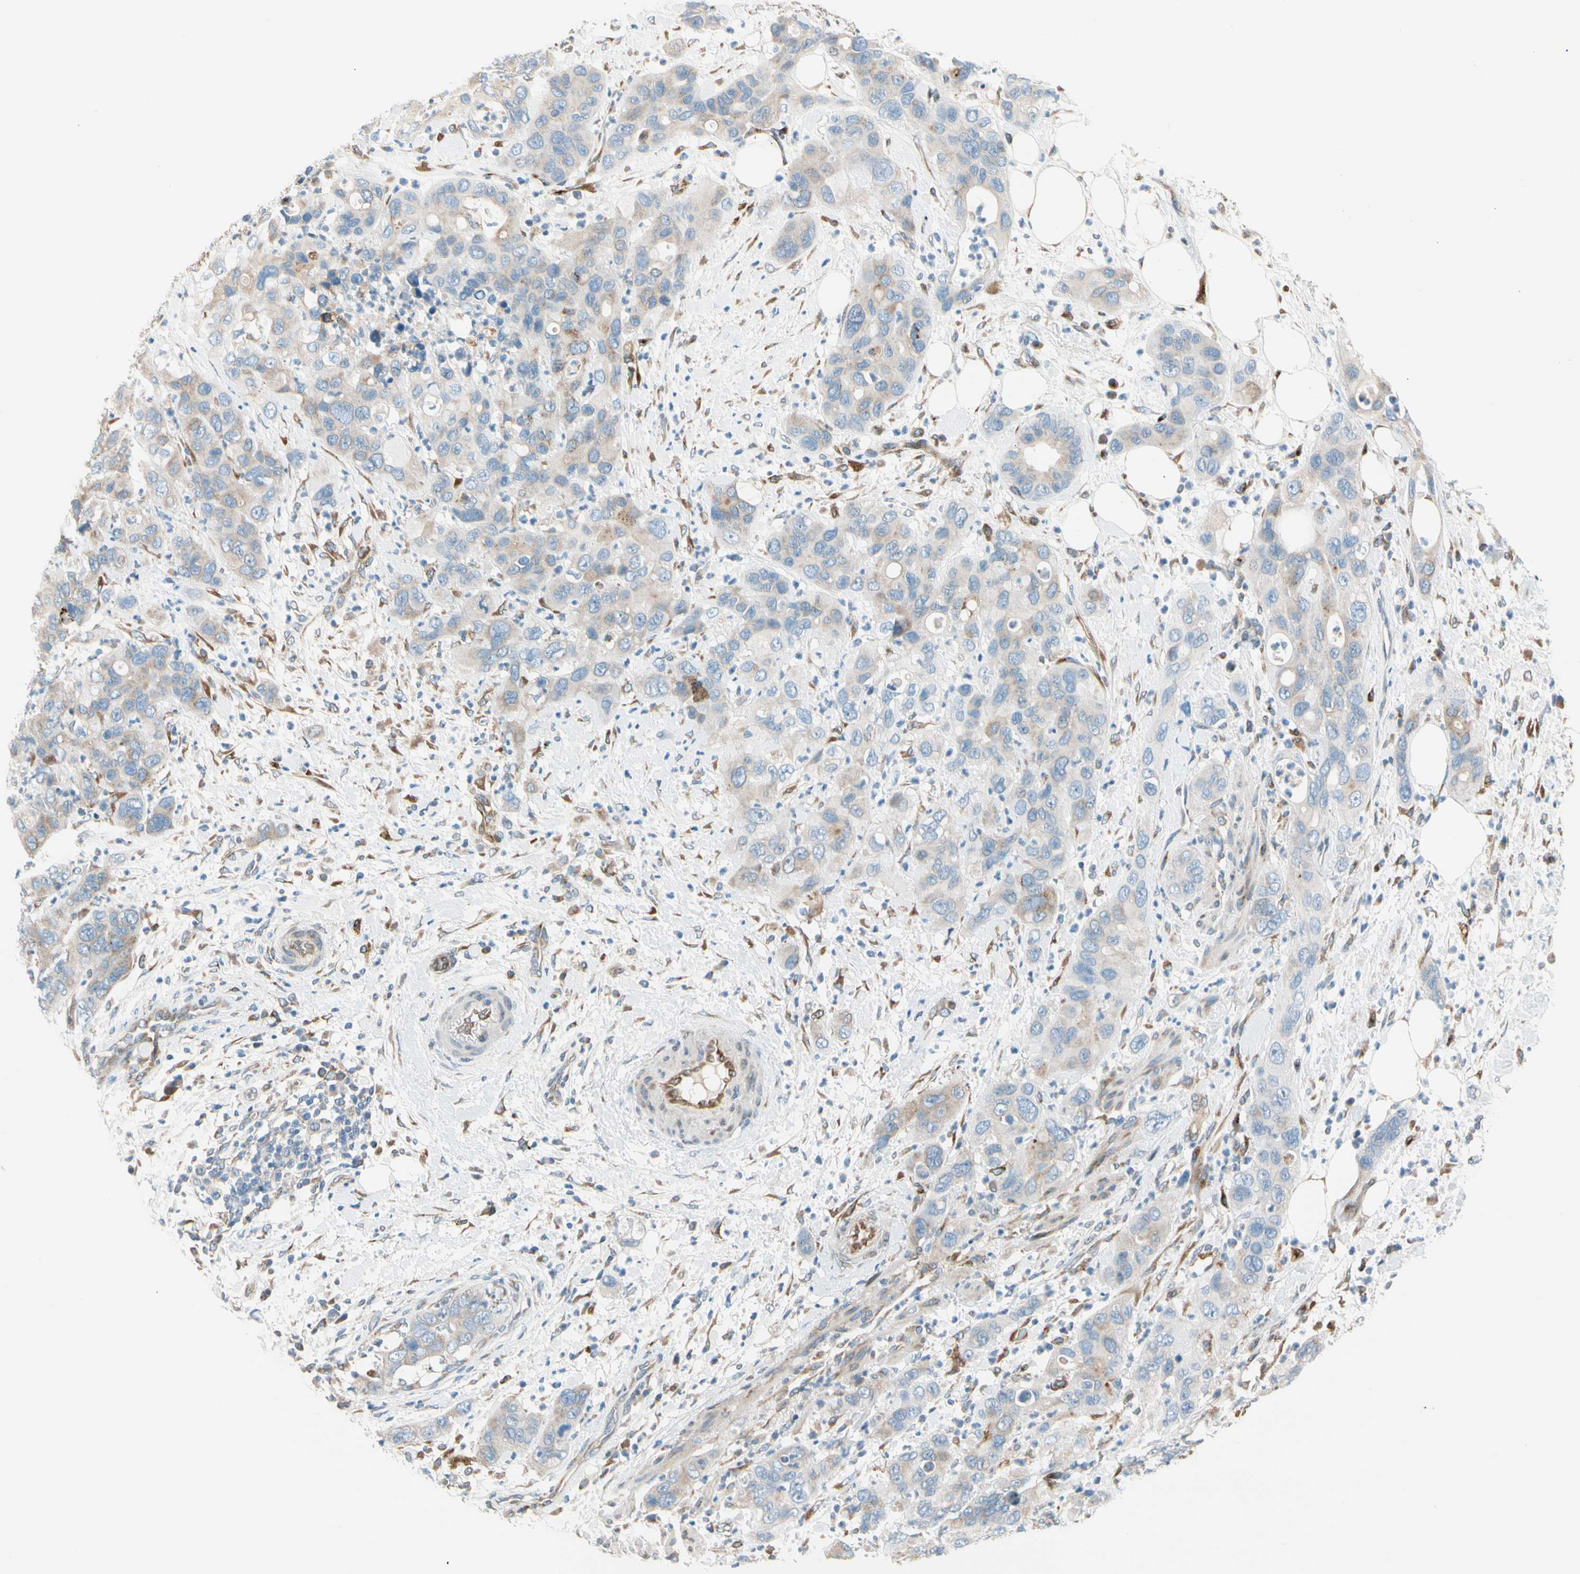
{"staining": {"intensity": "weak", "quantity": "25%-75%", "location": "cytoplasmic/membranous"}, "tissue": "pancreatic cancer", "cell_type": "Tumor cells", "image_type": "cancer", "snomed": [{"axis": "morphology", "description": "Adenocarcinoma, NOS"}, {"axis": "topography", "description": "Pancreas"}], "caption": "This is an image of immunohistochemistry staining of adenocarcinoma (pancreatic), which shows weak expression in the cytoplasmic/membranous of tumor cells.", "gene": "NUCB1", "patient": {"sex": "female", "age": 71}}